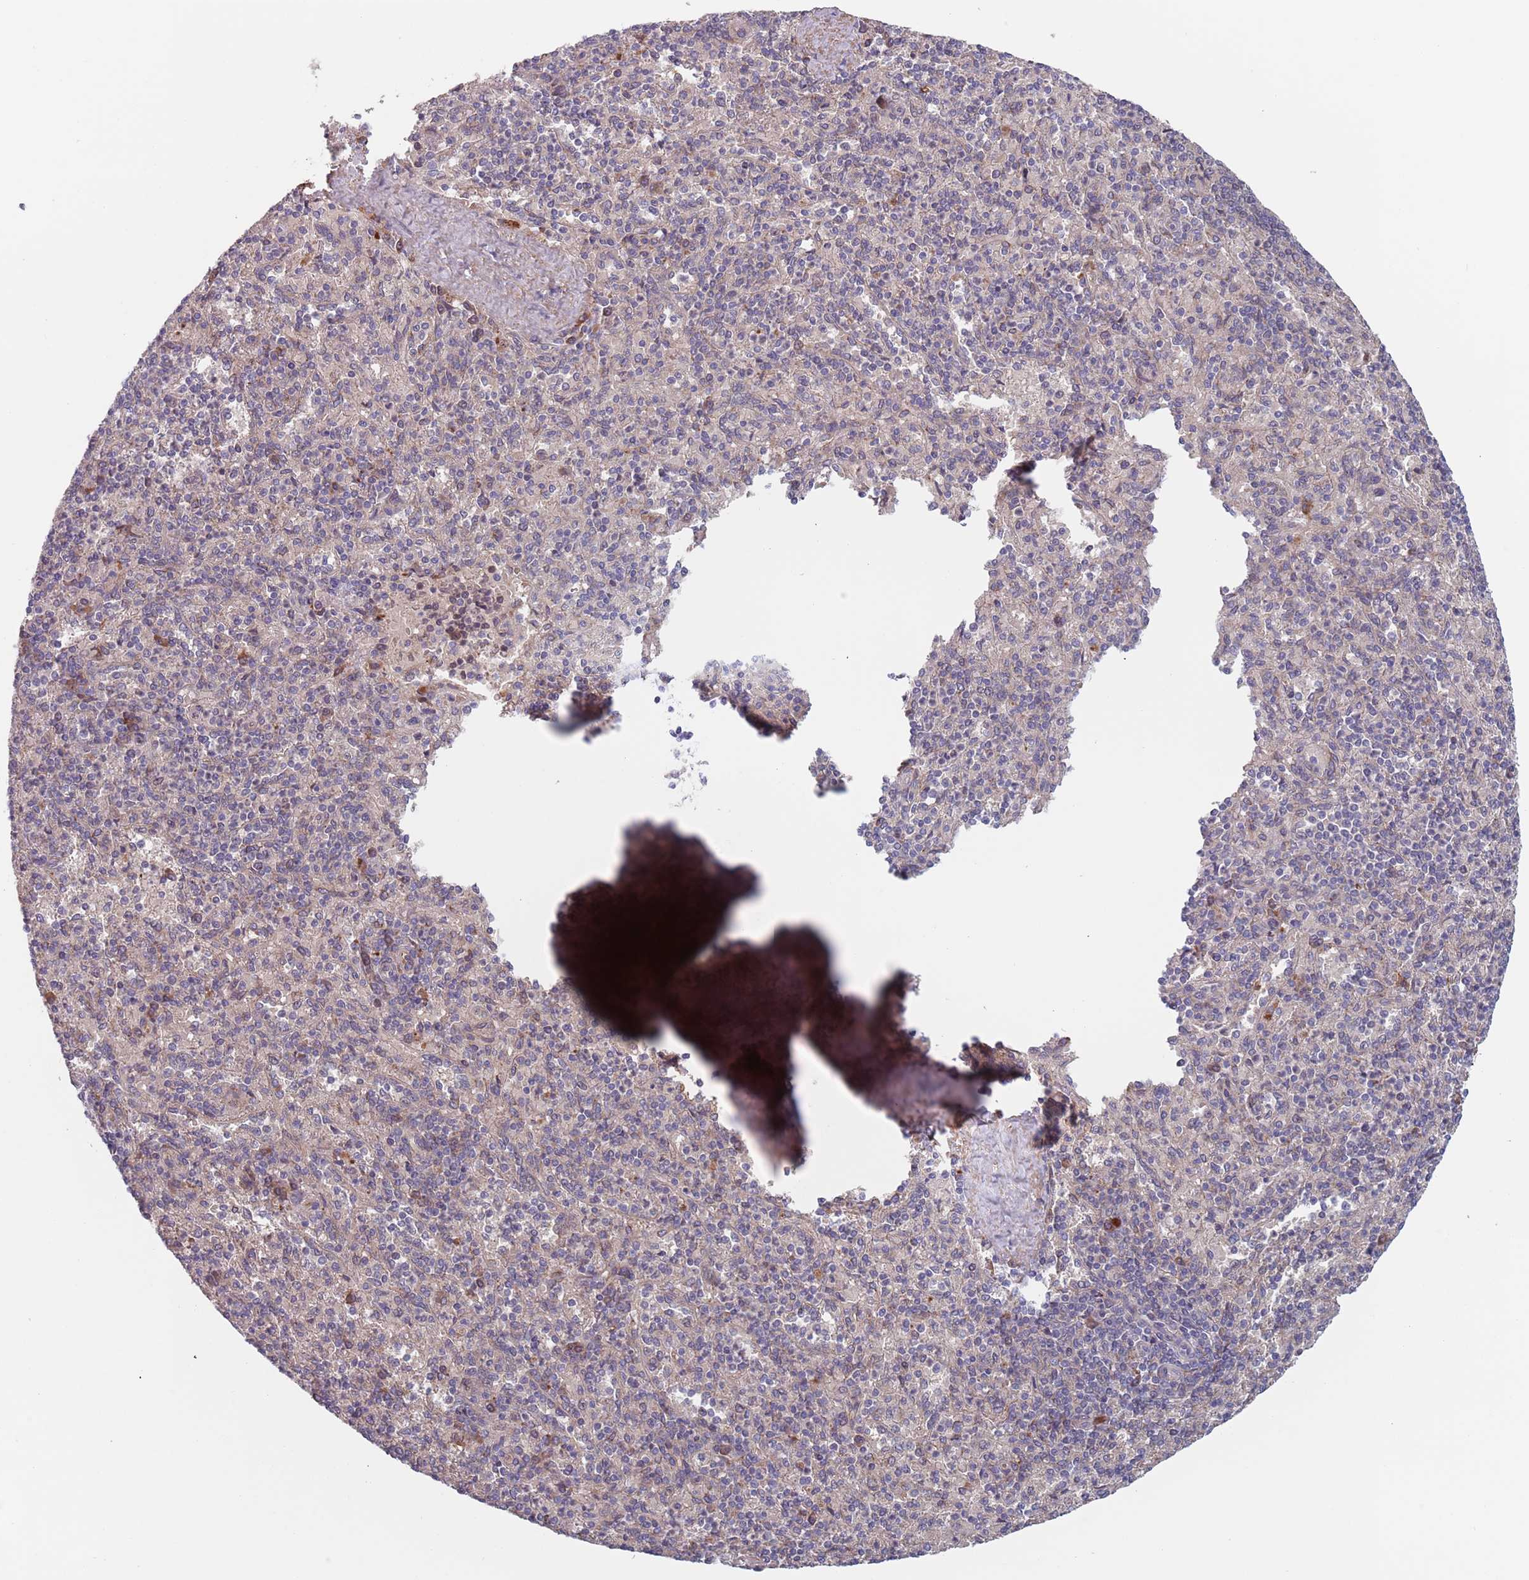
{"staining": {"intensity": "moderate", "quantity": "<25%", "location": "cytoplasmic/membranous"}, "tissue": "spleen", "cell_type": "Cells in red pulp", "image_type": "normal", "snomed": [{"axis": "morphology", "description": "Normal tissue, NOS"}, {"axis": "topography", "description": "Spleen"}], "caption": "Immunohistochemistry (IHC) of normal human spleen displays low levels of moderate cytoplasmic/membranous staining in about <25% of cells in red pulp.", "gene": "ZNF140", "patient": {"sex": "male", "age": 82}}